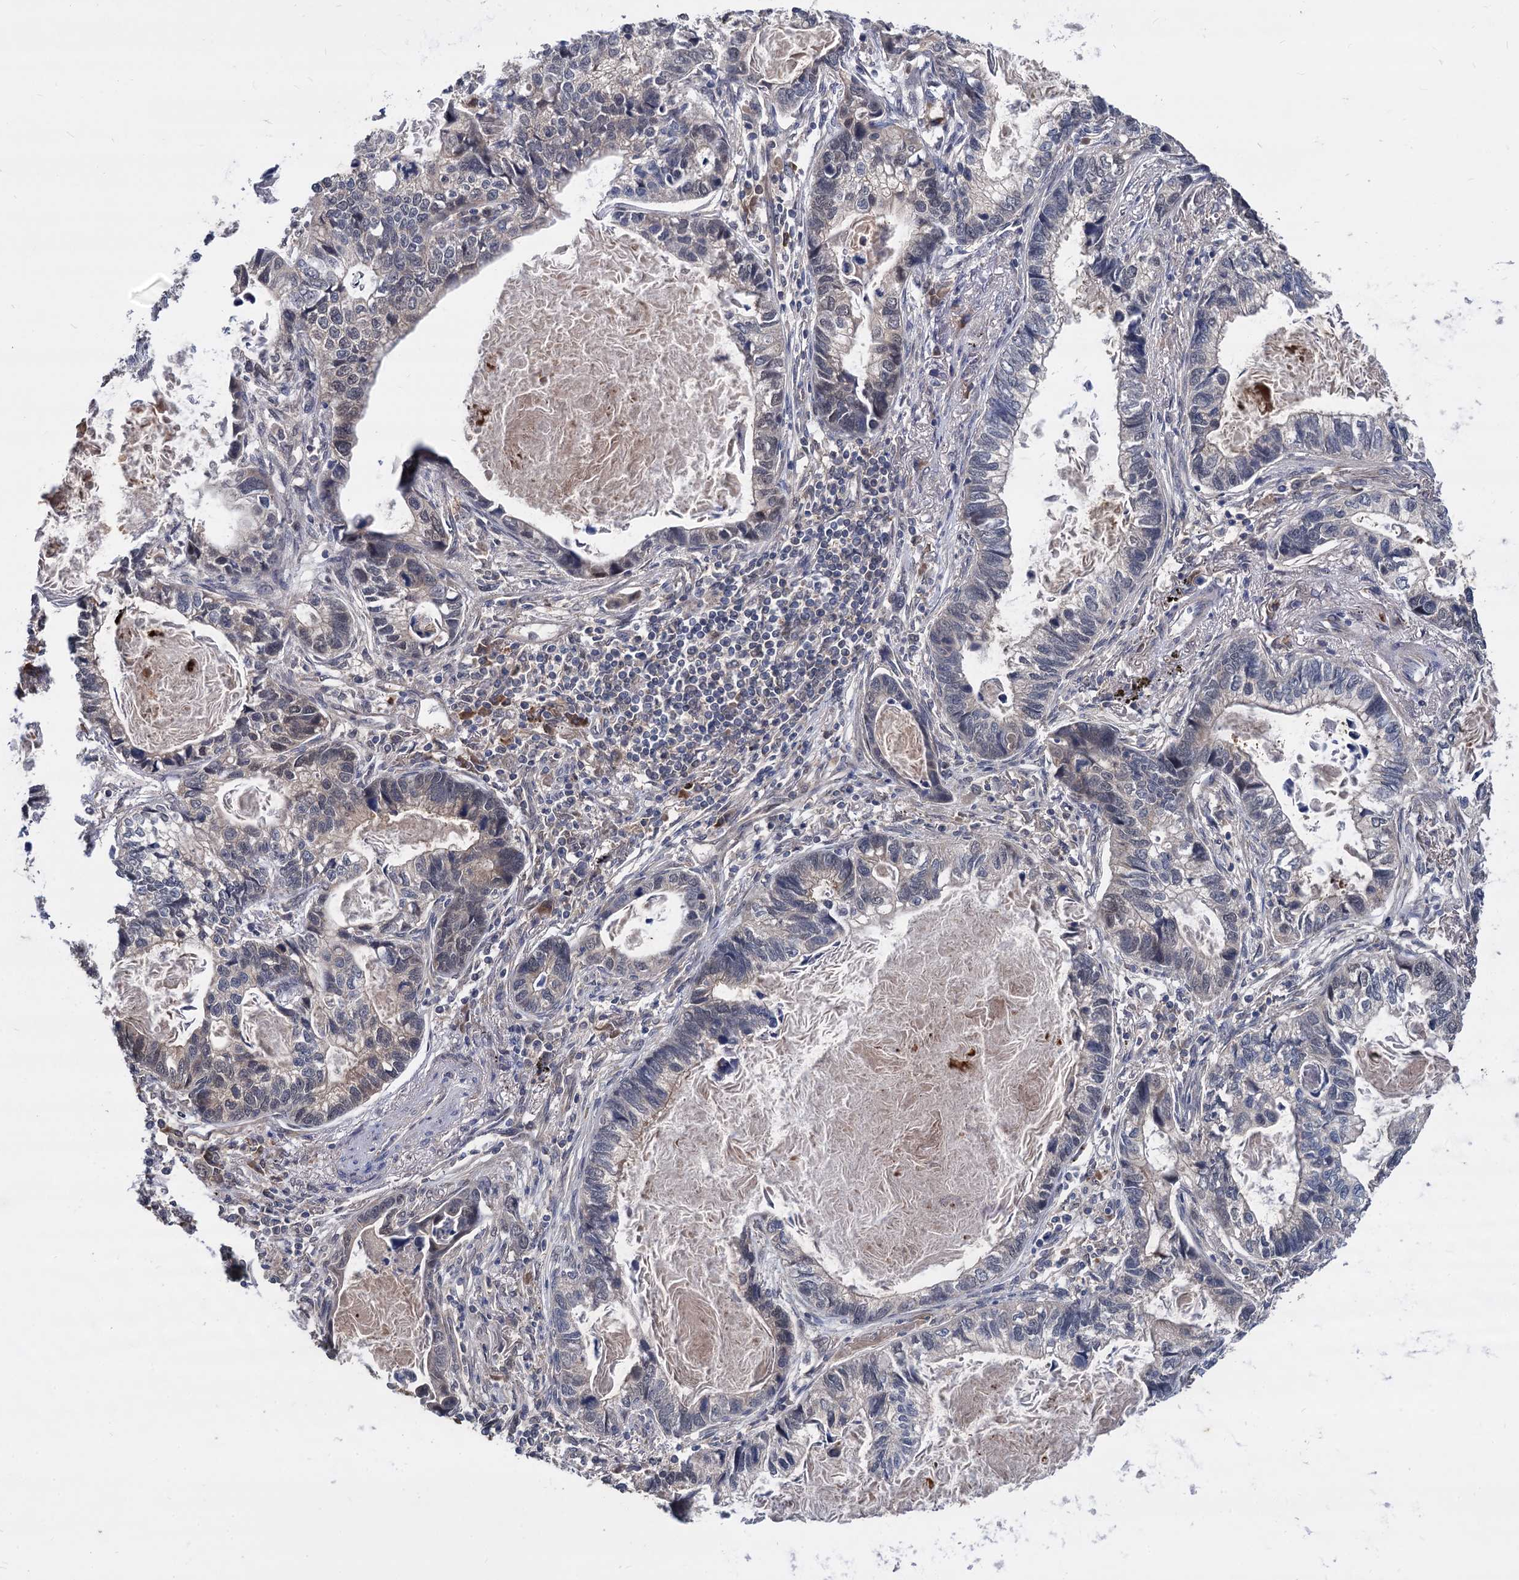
{"staining": {"intensity": "weak", "quantity": "<25%", "location": "cytoplasmic/membranous"}, "tissue": "lung cancer", "cell_type": "Tumor cells", "image_type": "cancer", "snomed": [{"axis": "morphology", "description": "Adenocarcinoma, NOS"}, {"axis": "topography", "description": "Lung"}], "caption": "Lung cancer was stained to show a protein in brown. There is no significant expression in tumor cells.", "gene": "PSMD4", "patient": {"sex": "male", "age": 67}}